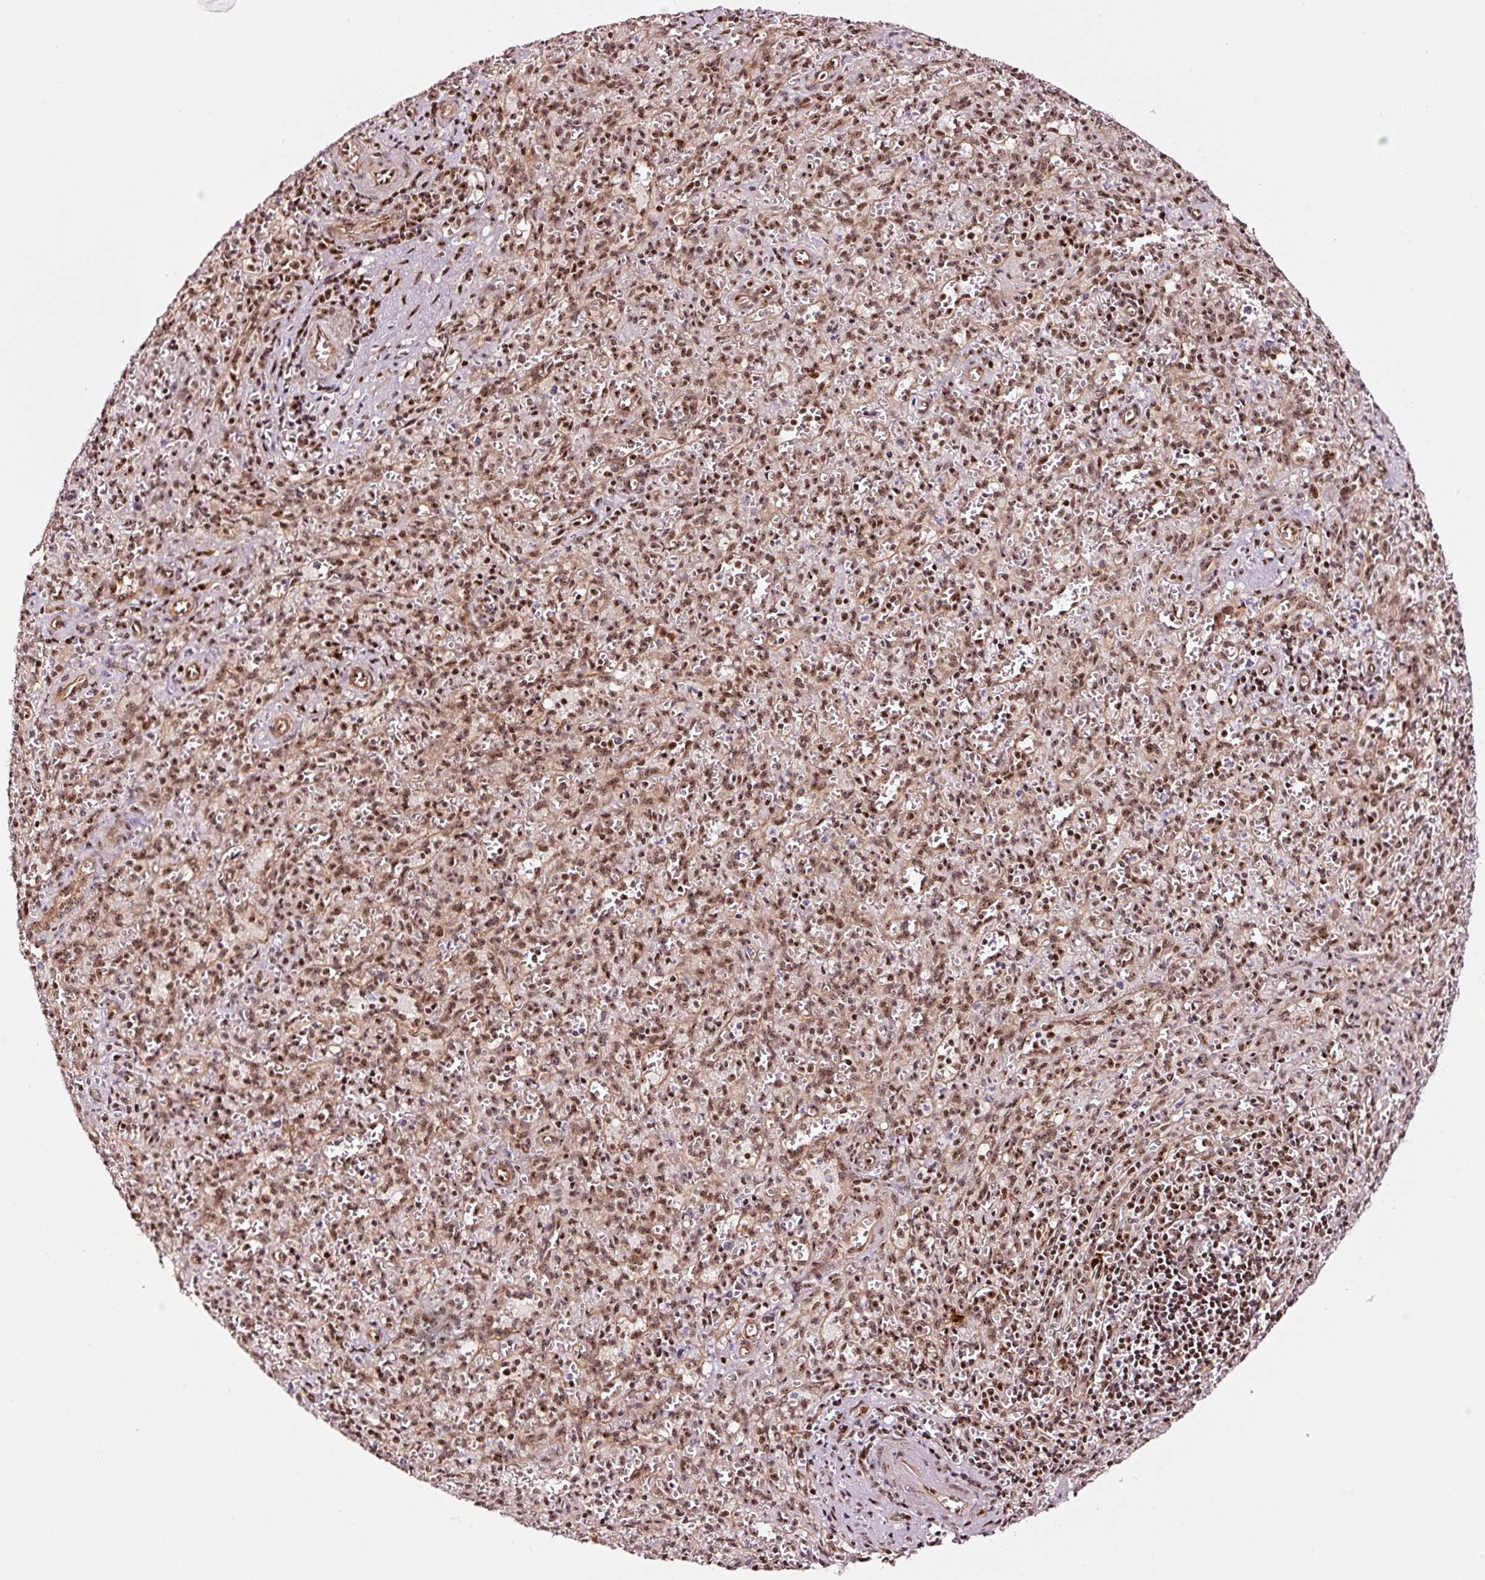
{"staining": {"intensity": "moderate", "quantity": "25%-75%", "location": "nuclear"}, "tissue": "spleen", "cell_type": "Cells in red pulp", "image_type": "normal", "snomed": [{"axis": "morphology", "description": "Normal tissue, NOS"}, {"axis": "topography", "description": "Spleen"}], "caption": "IHC micrograph of unremarkable spleen: human spleen stained using IHC exhibits medium levels of moderate protein expression localized specifically in the nuclear of cells in red pulp, appearing as a nuclear brown color.", "gene": "GNL3", "patient": {"sex": "female", "age": 26}}